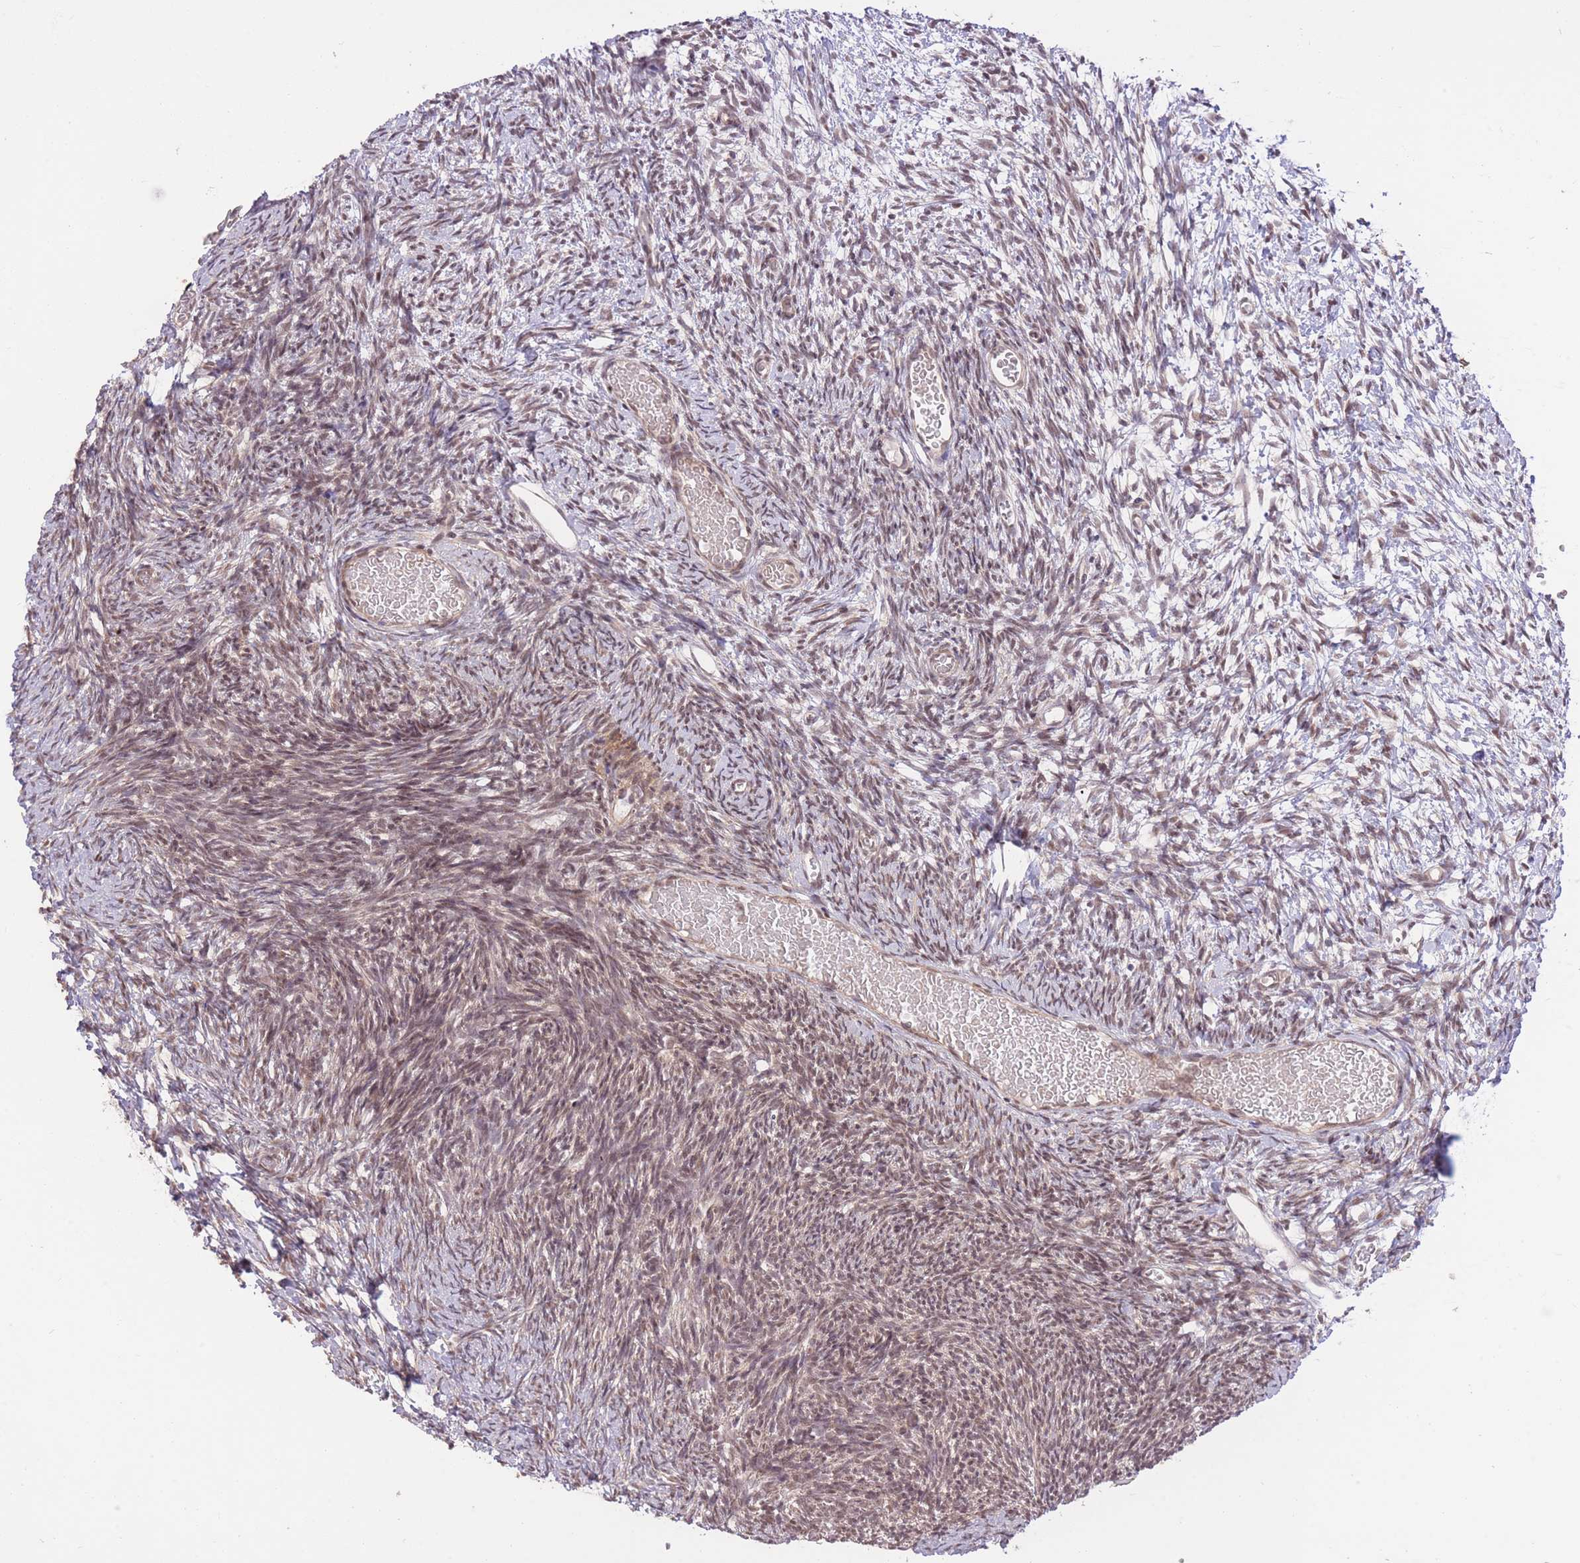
{"staining": {"intensity": "weak", "quantity": "<25%", "location": "cytoplasmic/membranous"}, "tissue": "ovary", "cell_type": "Ovarian stroma cells", "image_type": "normal", "snomed": [{"axis": "morphology", "description": "Normal tissue, NOS"}, {"axis": "topography", "description": "Ovary"}], "caption": "The IHC photomicrograph has no significant expression in ovarian stroma cells of ovary.", "gene": "ELOA2", "patient": {"sex": "female", "age": 39}}